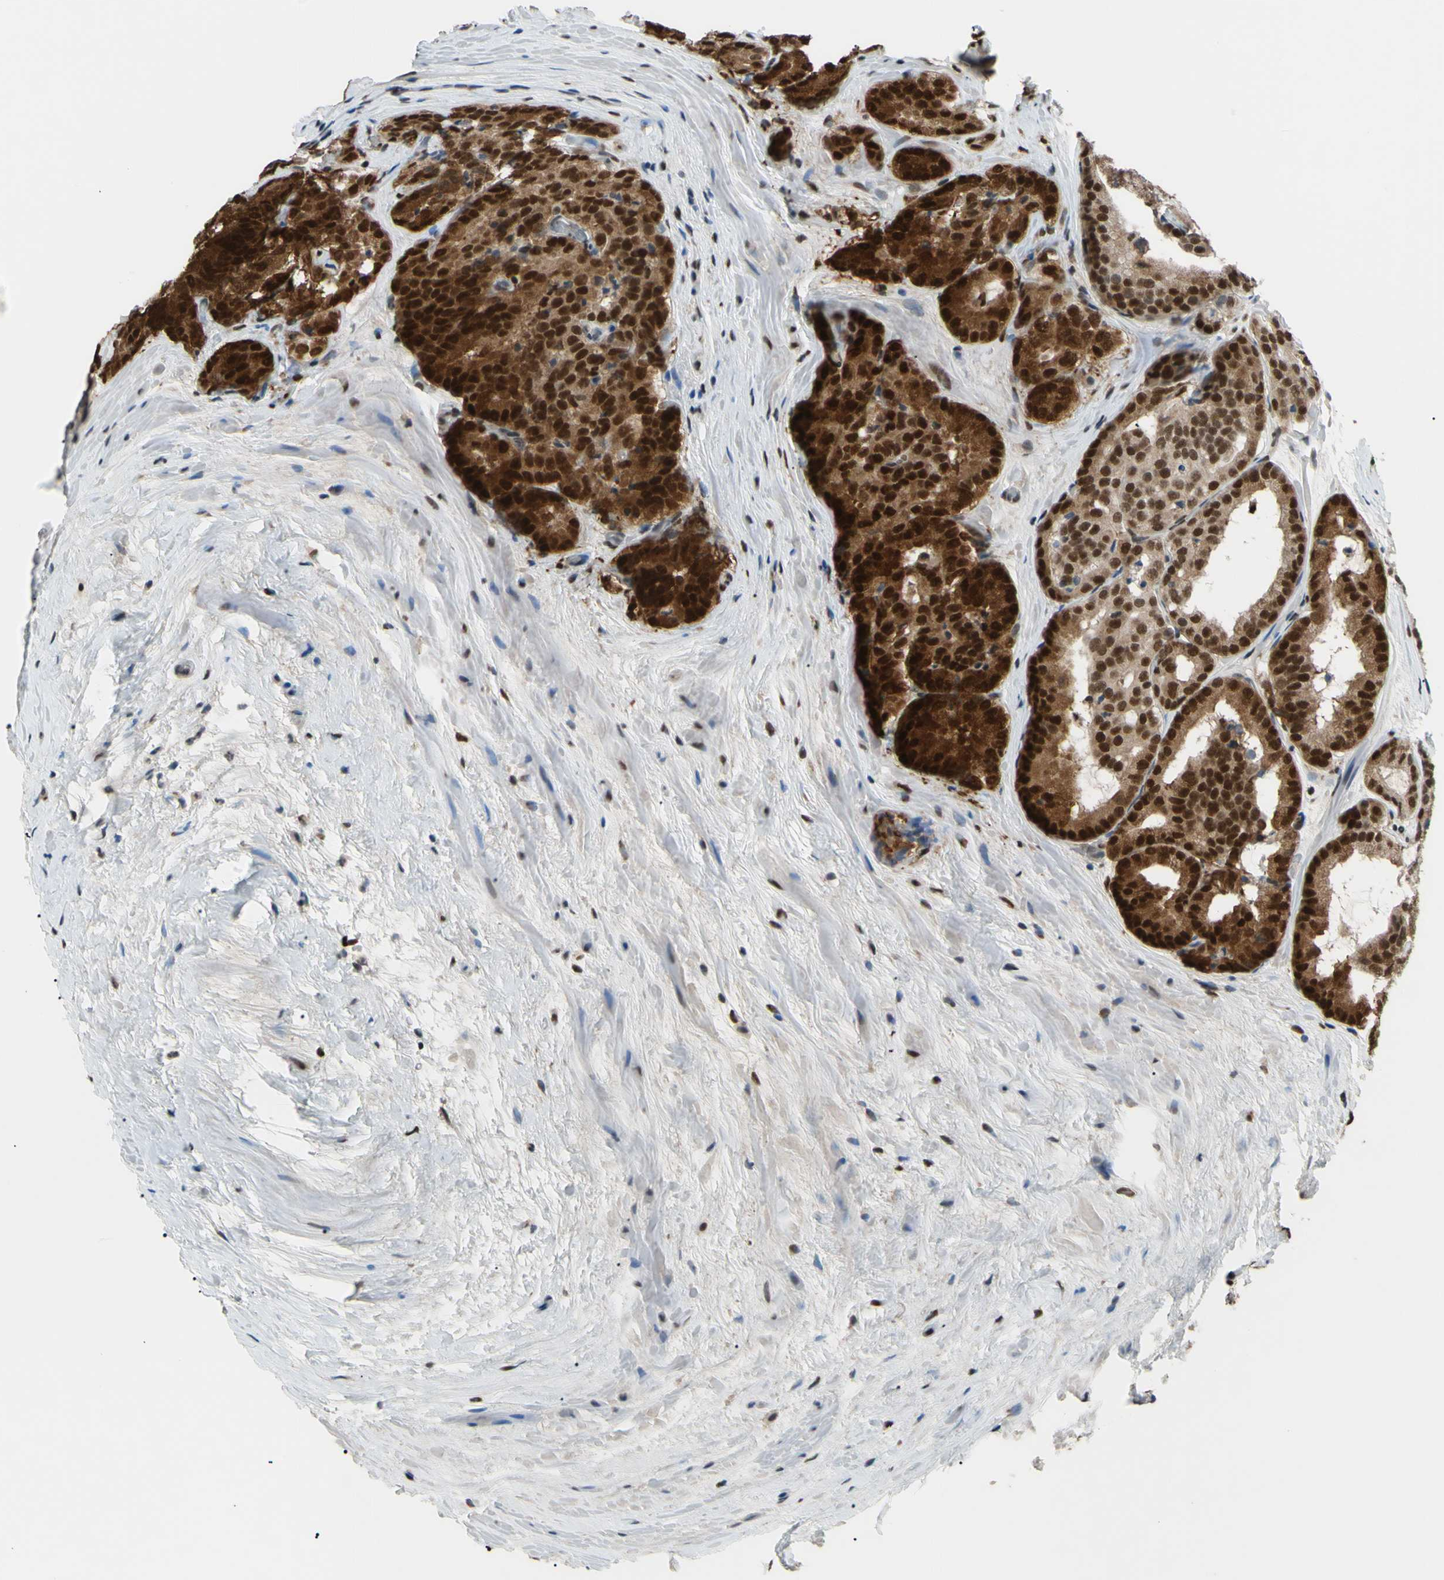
{"staining": {"intensity": "strong", "quantity": ">75%", "location": "cytoplasmic/membranous,nuclear"}, "tissue": "prostate cancer", "cell_type": "Tumor cells", "image_type": "cancer", "snomed": [{"axis": "morphology", "description": "Adenocarcinoma, High grade"}, {"axis": "topography", "description": "Prostate"}], "caption": "Prostate cancer tissue shows strong cytoplasmic/membranous and nuclear expression in about >75% of tumor cells (IHC, brightfield microscopy, high magnification).", "gene": "FKBP5", "patient": {"sex": "male", "age": 64}}